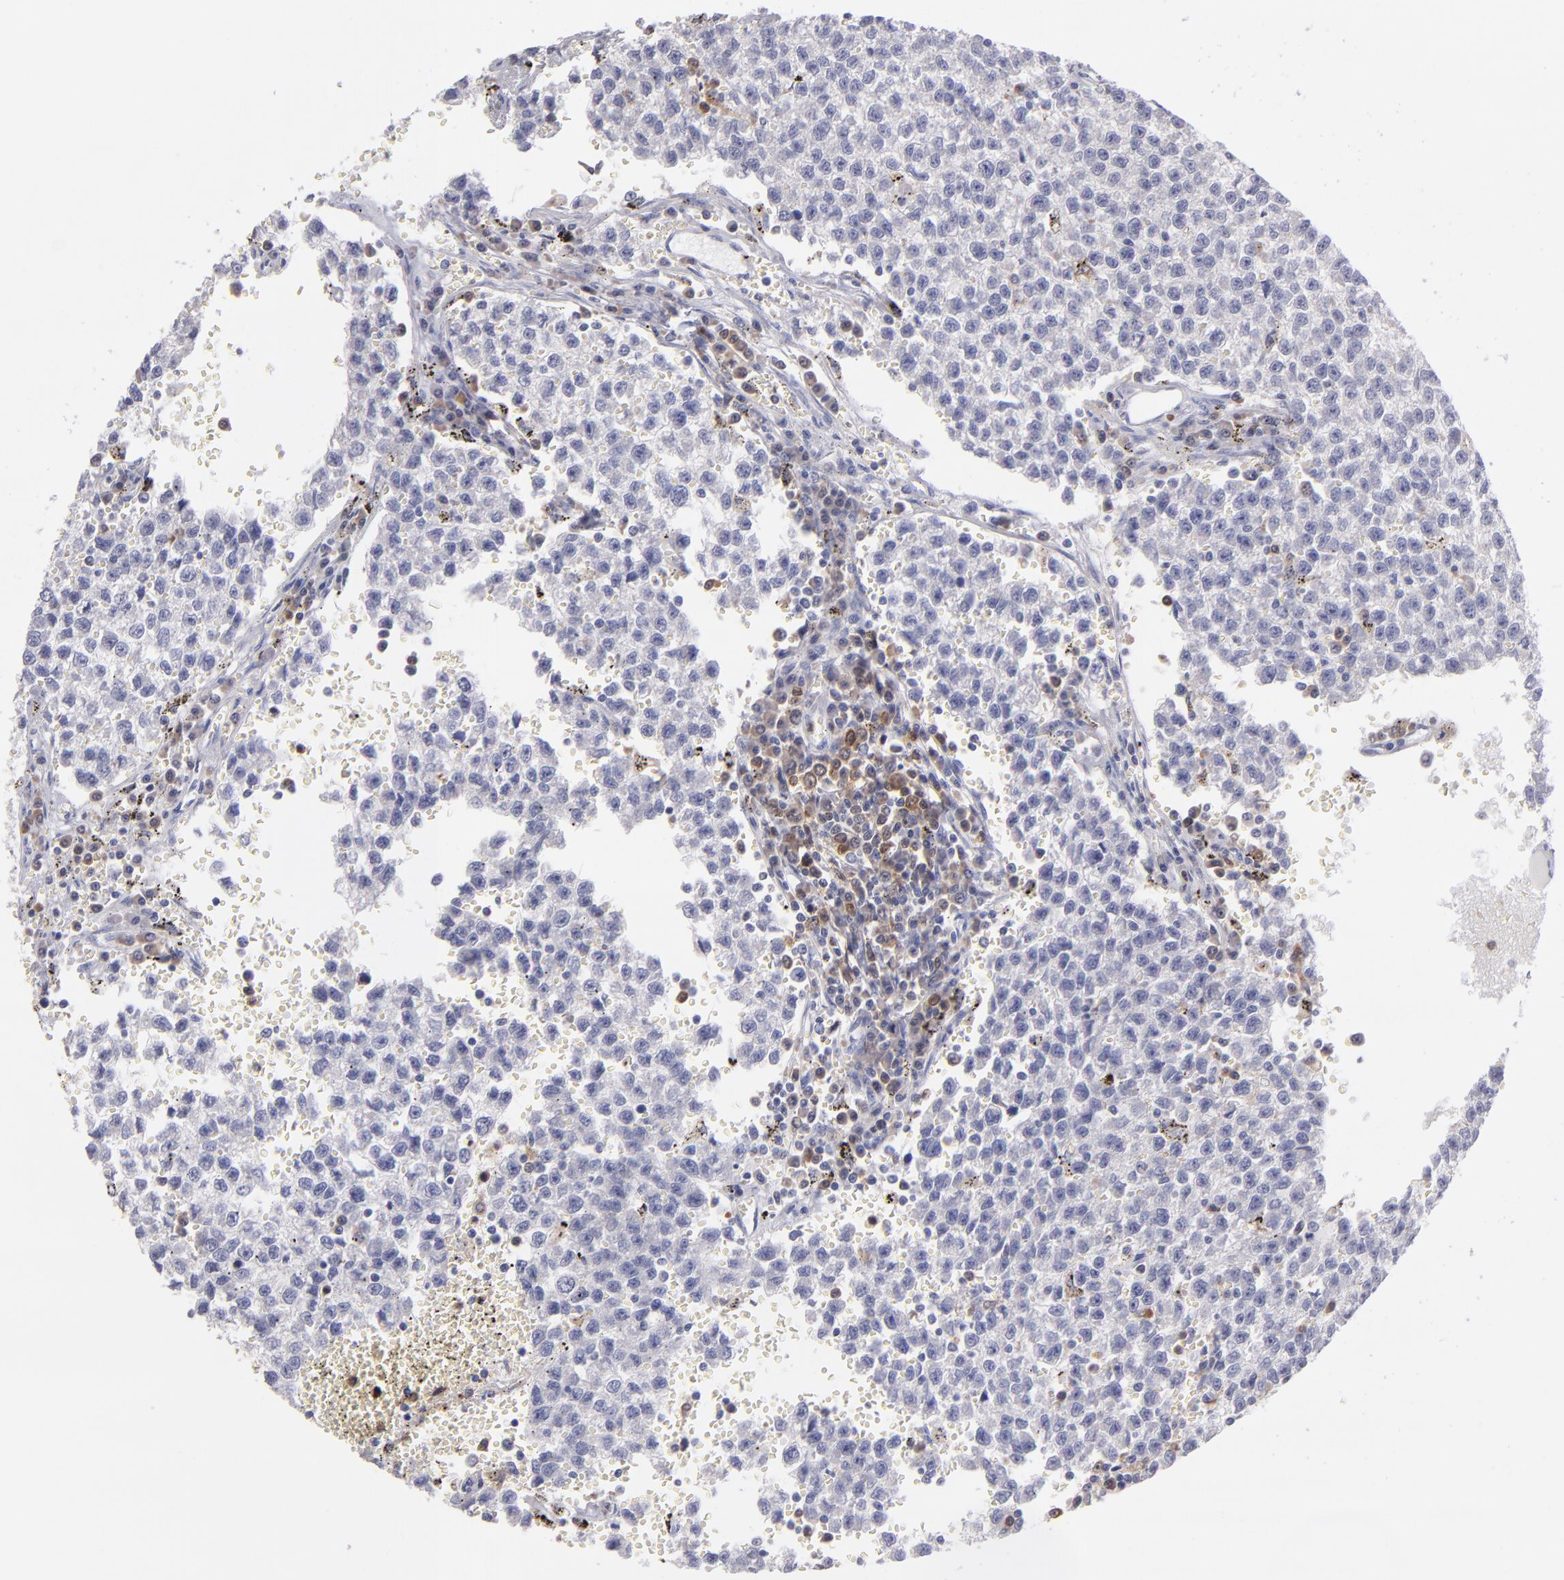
{"staining": {"intensity": "negative", "quantity": "none", "location": "none"}, "tissue": "testis cancer", "cell_type": "Tumor cells", "image_type": "cancer", "snomed": [{"axis": "morphology", "description": "Seminoma, NOS"}, {"axis": "topography", "description": "Testis"}], "caption": "There is no significant positivity in tumor cells of testis seminoma. (DAB (3,3'-diaminobenzidine) immunohistochemistry (IHC) with hematoxylin counter stain).", "gene": "PRKCD", "patient": {"sex": "male", "age": 35}}